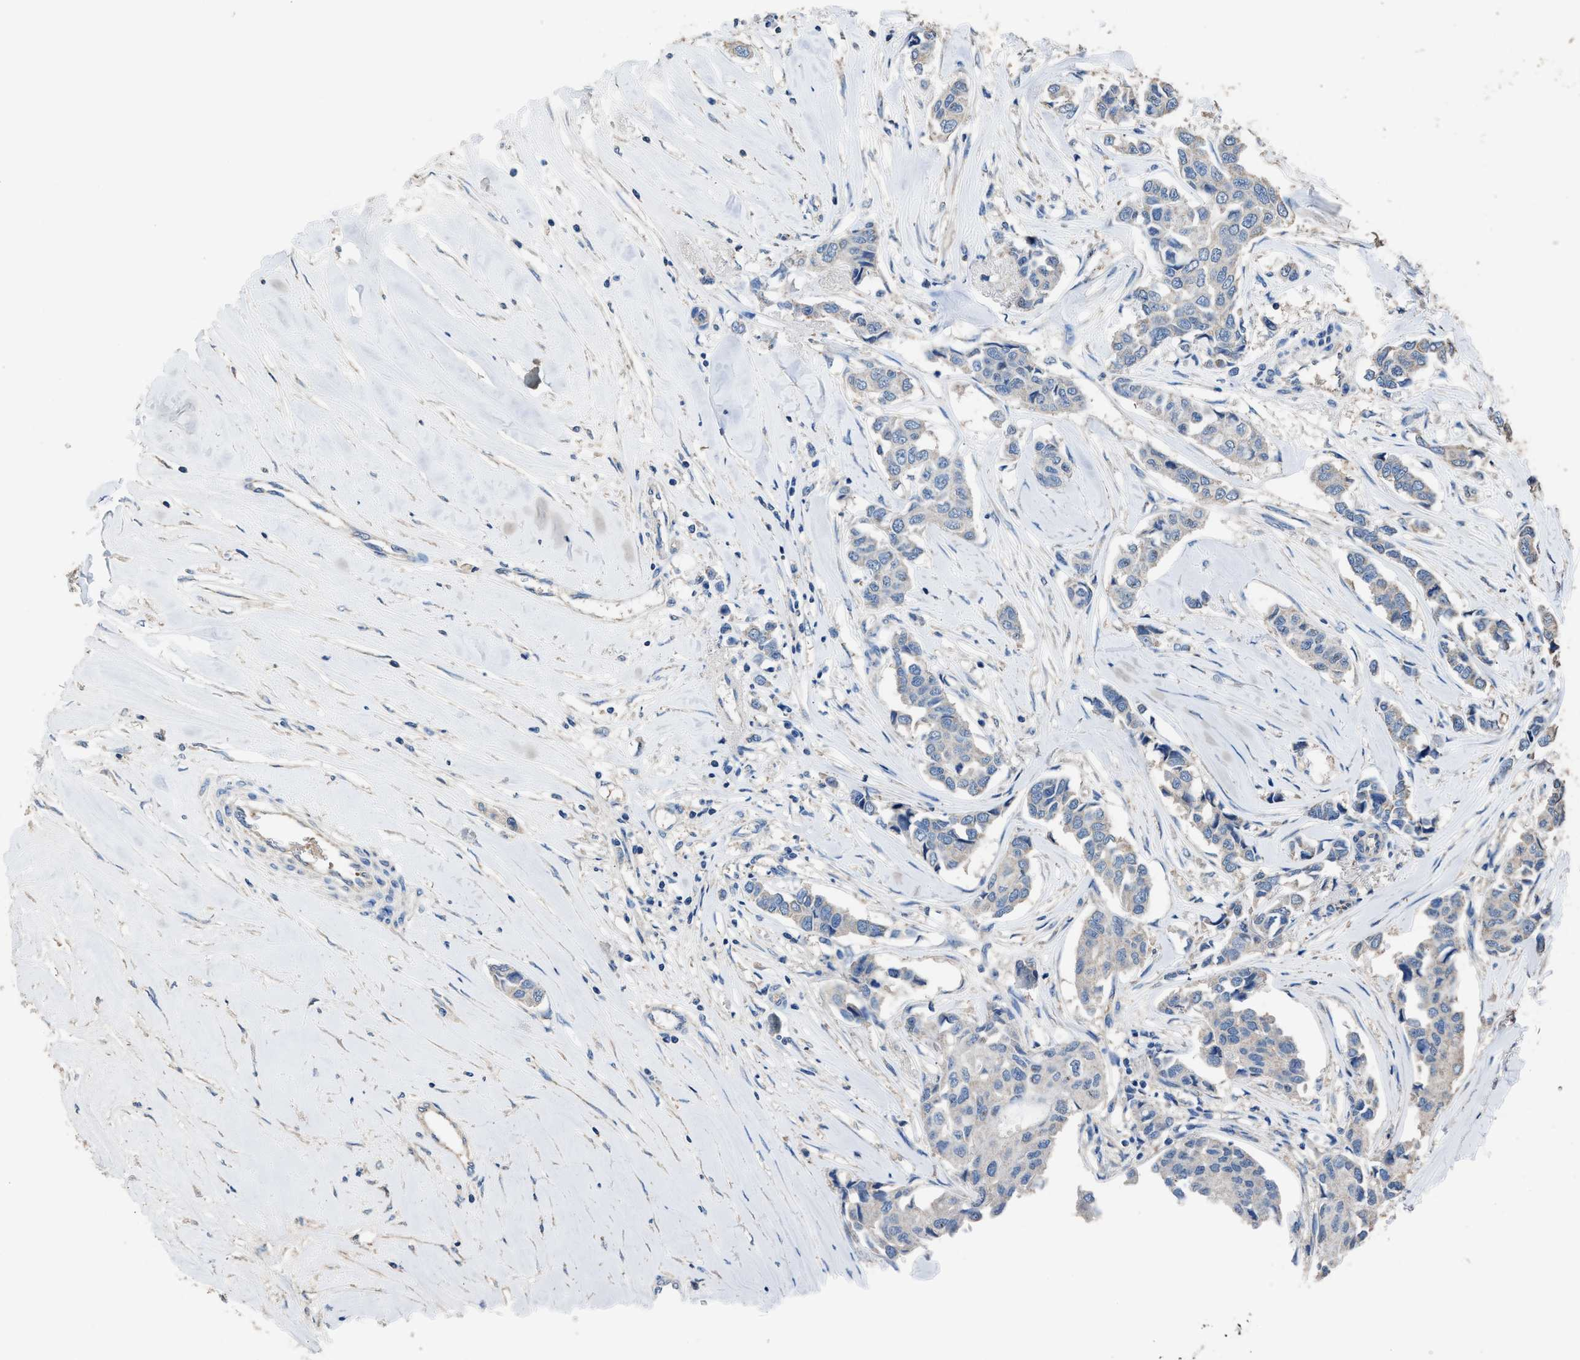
{"staining": {"intensity": "negative", "quantity": "none", "location": "none"}, "tissue": "breast cancer", "cell_type": "Tumor cells", "image_type": "cancer", "snomed": [{"axis": "morphology", "description": "Duct carcinoma"}, {"axis": "topography", "description": "Breast"}], "caption": "IHC photomicrograph of breast cancer stained for a protein (brown), which exhibits no staining in tumor cells.", "gene": "ITSN1", "patient": {"sex": "female", "age": 80}}